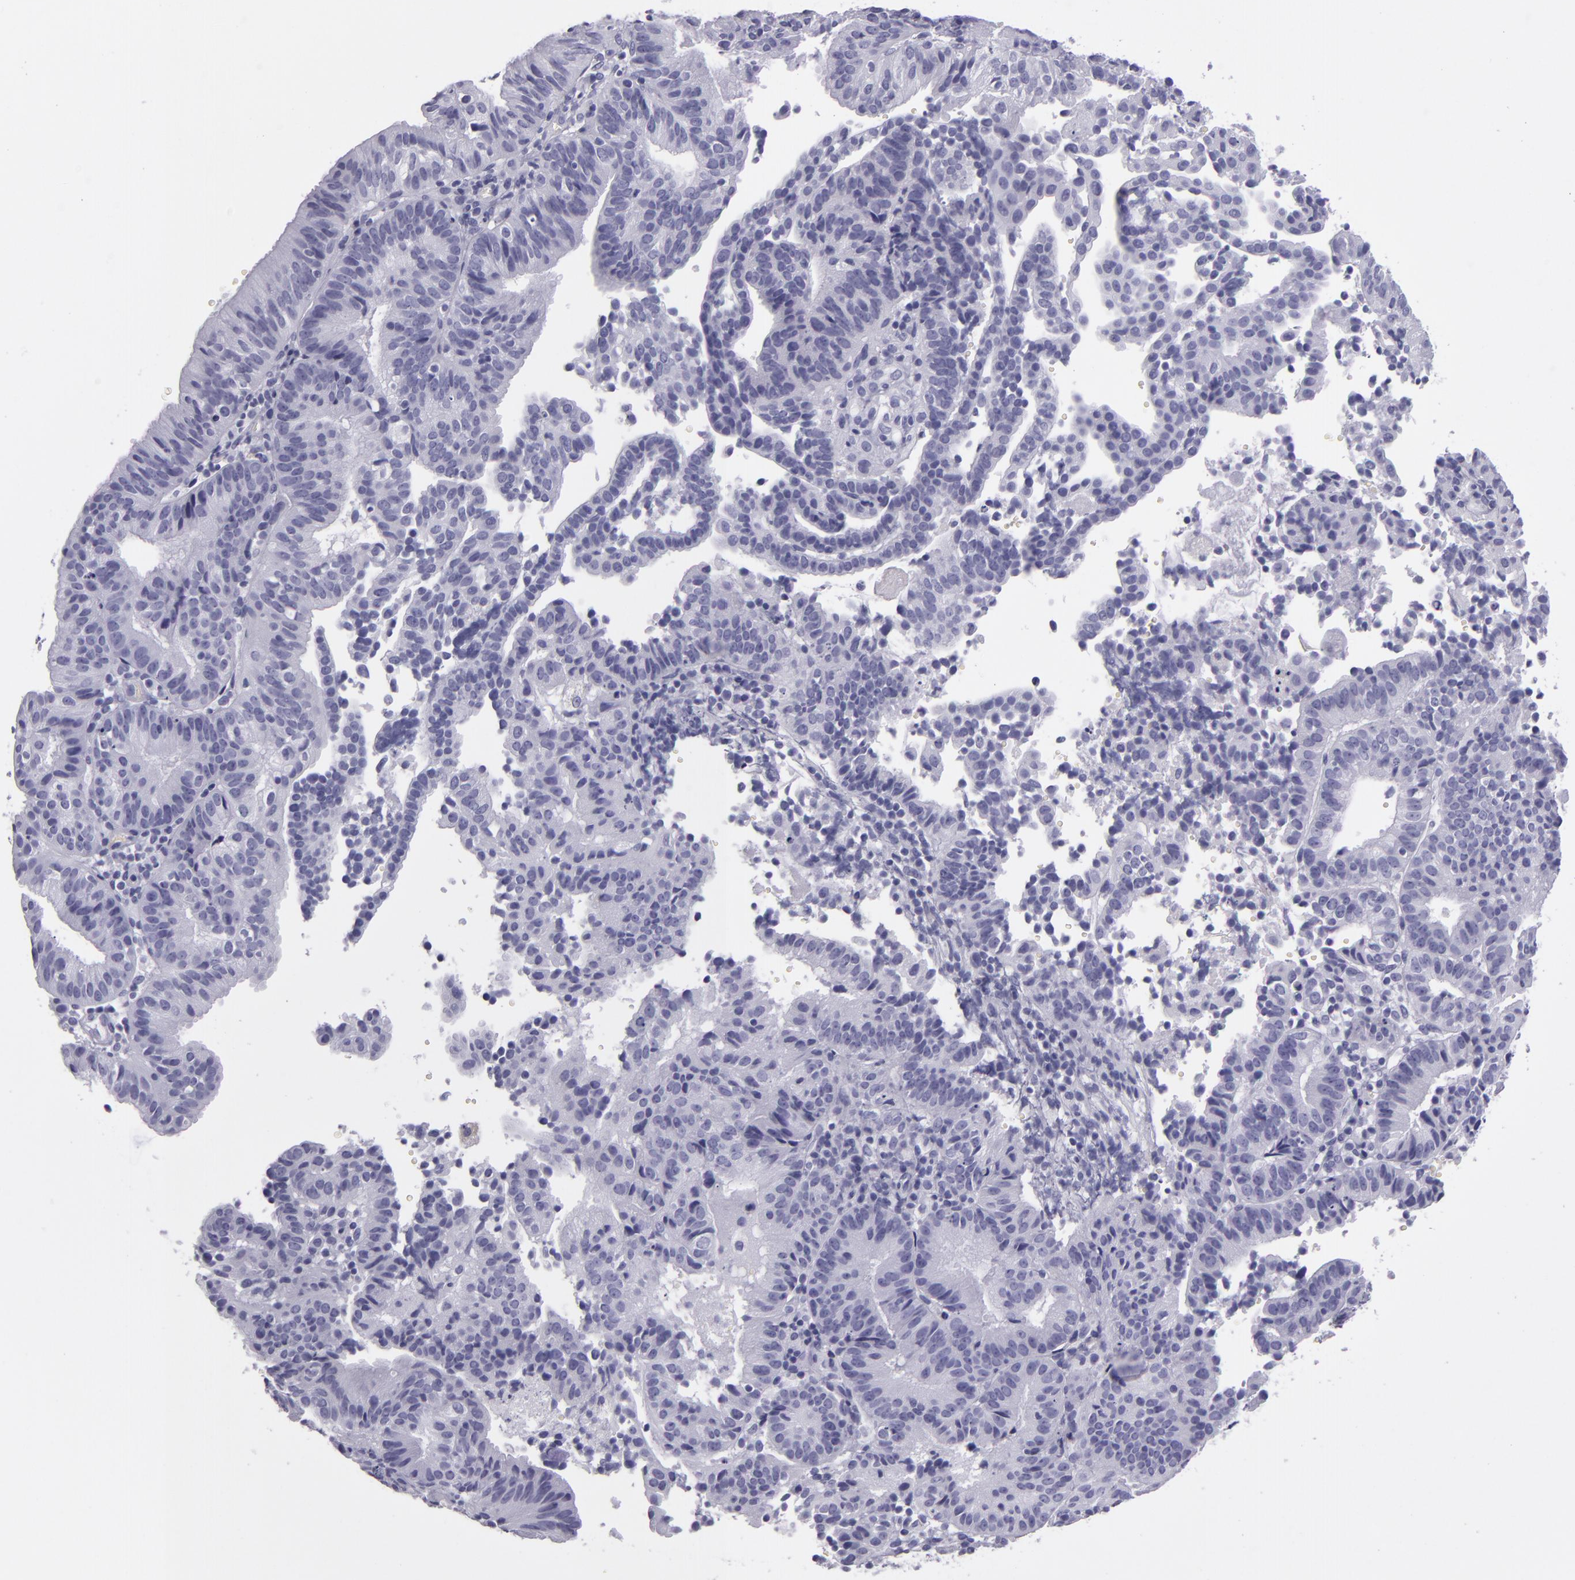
{"staining": {"intensity": "negative", "quantity": "none", "location": "none"}, "tissue": "cervical cancer", "cell_type": "Tumor cells", "image_type": "cancer", "snomed": [{"axis": "morphology", "description": "Adenocarcinoma, NOS"}, {"axis": "topography", "description": "Cervix"}], "caption": "Immunohistochemistry (IHC) histopathology image of neoplastic tissue: human cervical cancer stained with DAB (3,3'-diaminobenzidine) shows no significant protein expression in tumor cells.", "gene": "CR2", "patient": {"sex": "female", "age": 60}}